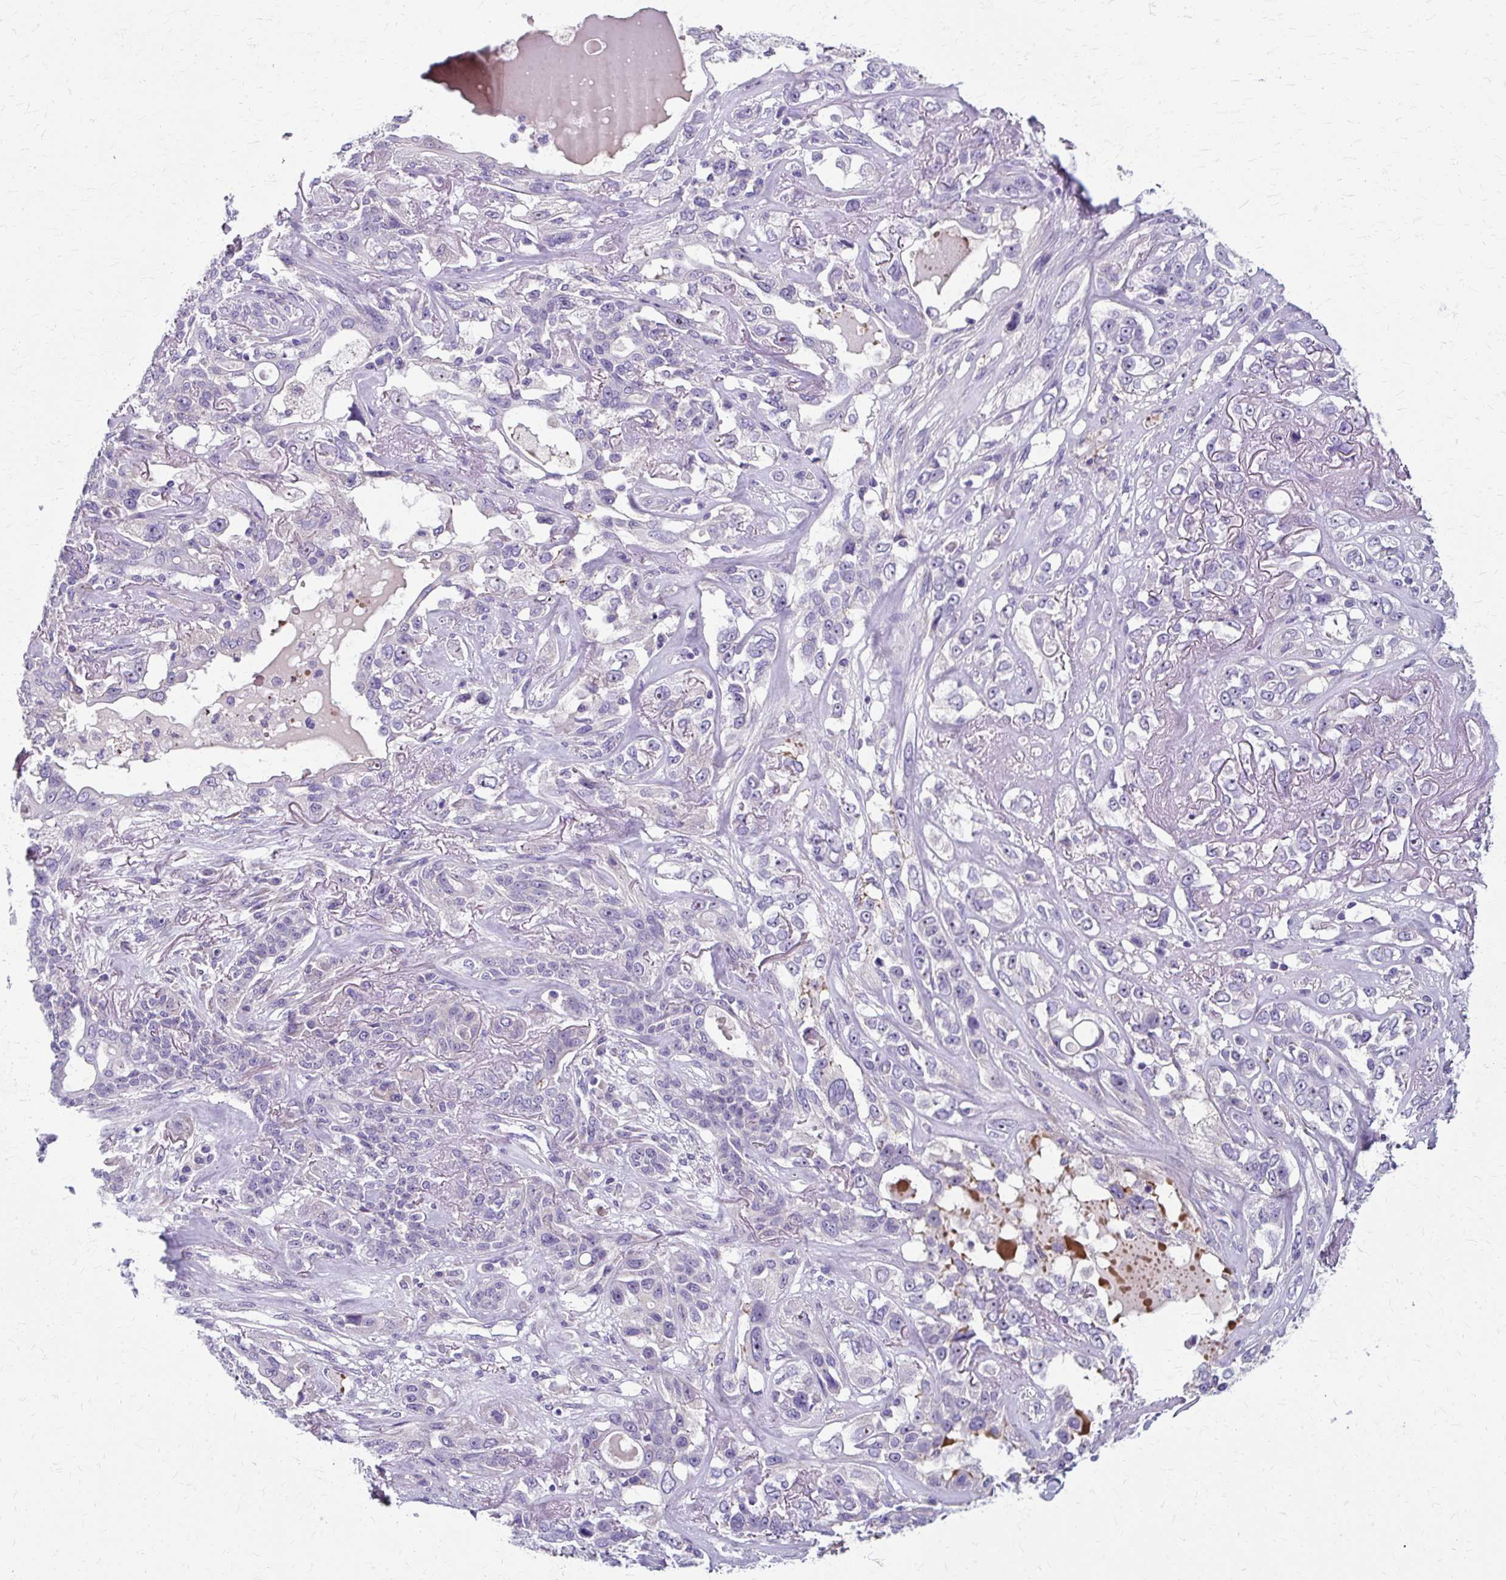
{"staining": {"intensity": "negative", "quantity": "none", "location": "none"}, "tissue": "lung cancer", "cell_type": "Tumor cells", "image_type": "cancer", "snomed": [{"axis": "morphology", "description": "Squamous cell carcinoma, NOS"}, {"axis": "topography", "description": "Lung"}], "caption": "The histopathology image exhibits no staining of tumor cells in lung cancer (squamous cell carcinoma).", "gene": "ZNF555", "patient": {"sex": "female", "age": 70}}